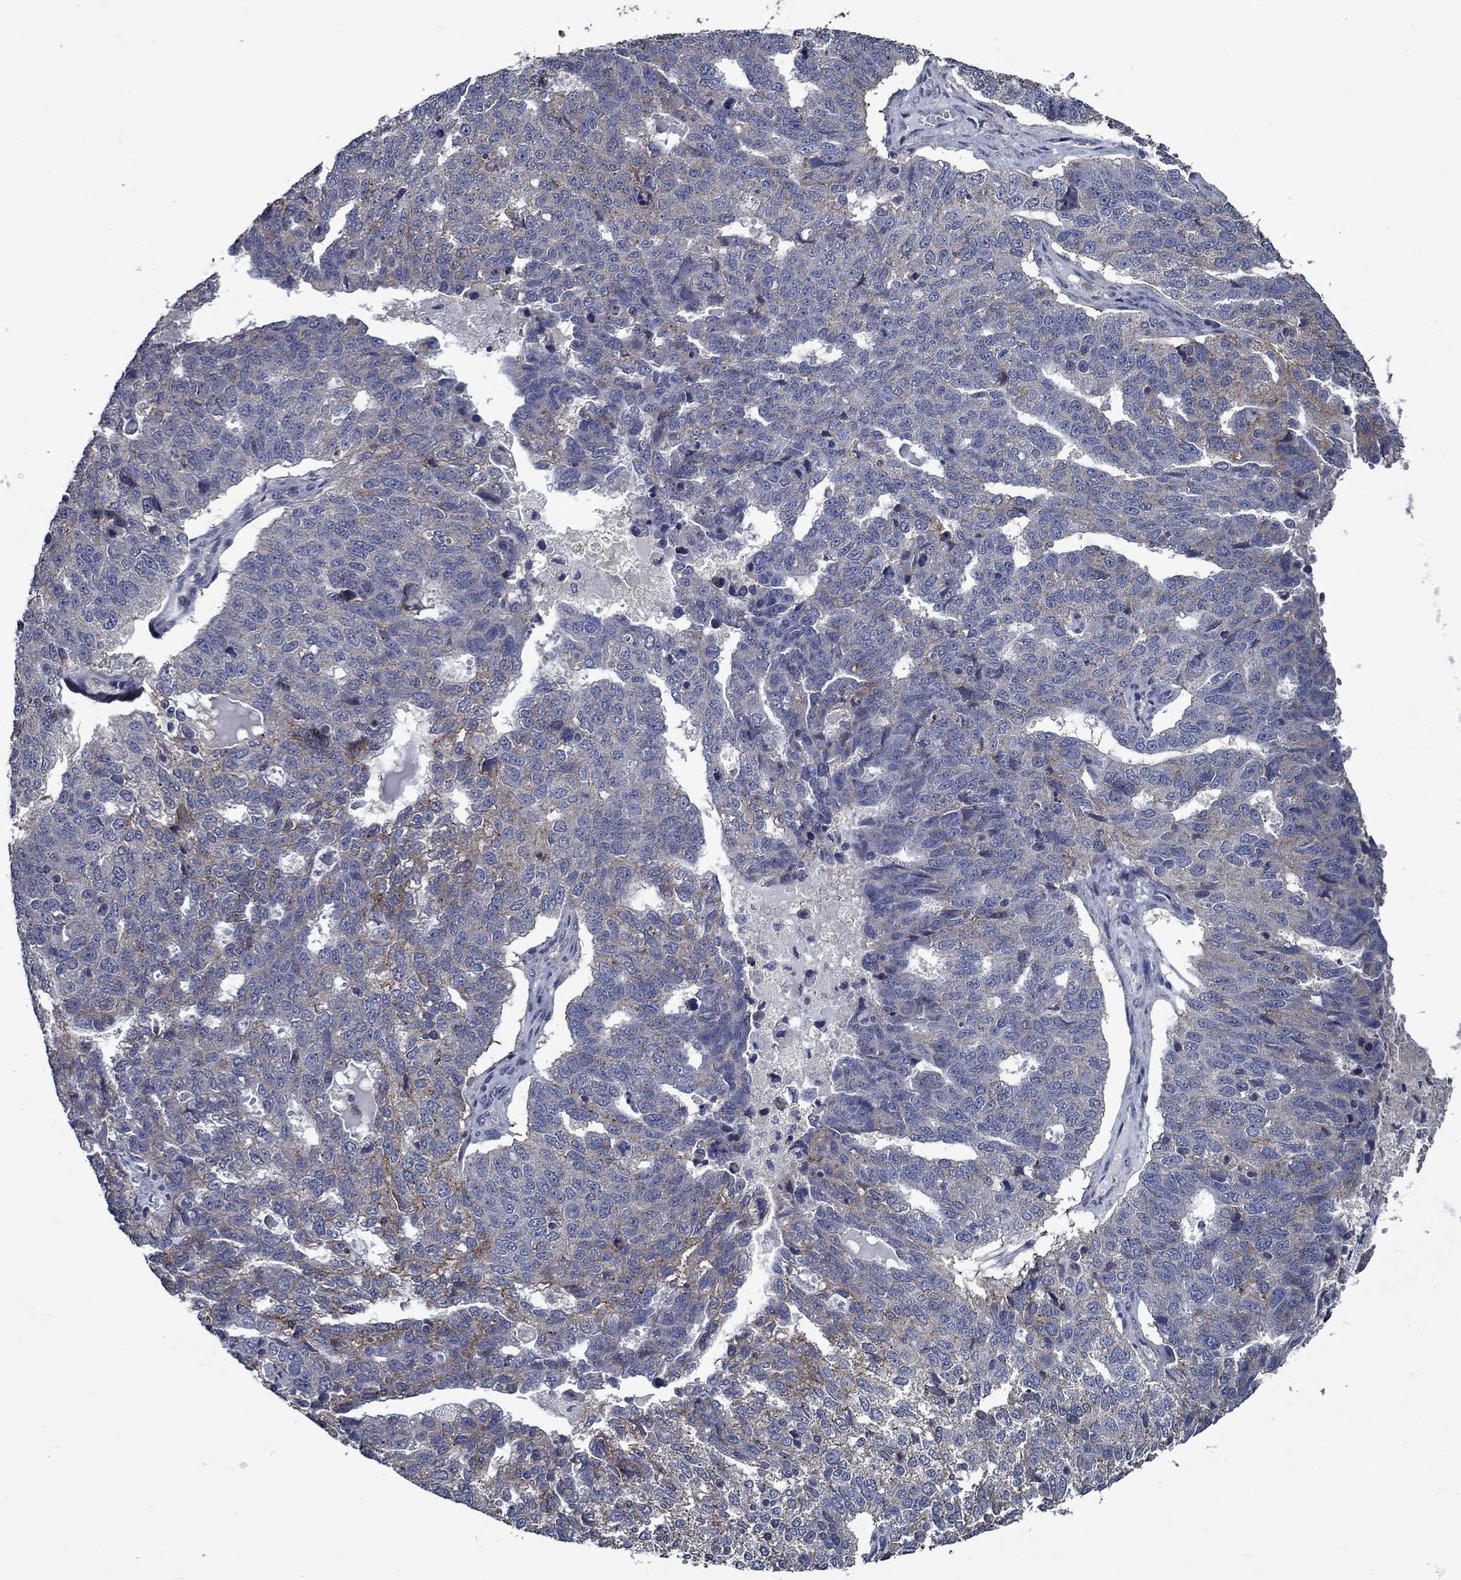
{"staining": {"intensity": "moderate", "quantity": "<25%", "location": "cytoplasmic/membranous"}, "tissue": "ovarian cancer", "cell_type": "Tumor cells", "image_type": "cancer", "snomed": [{"axis": "morphology", "description": "Cystadenocarcinoma, serous, NOS"}, {"axis": "topography", "description": "Ovary"}], "caption": "Tumor cells demonstrate low levels of moderate cytoplasmic/membranous positivity in about <25% of cells in human ovarian serous cystadenocarcinoma.", "gene": "SLC44A1", "patient": {"sex": "female", "age": 71}}